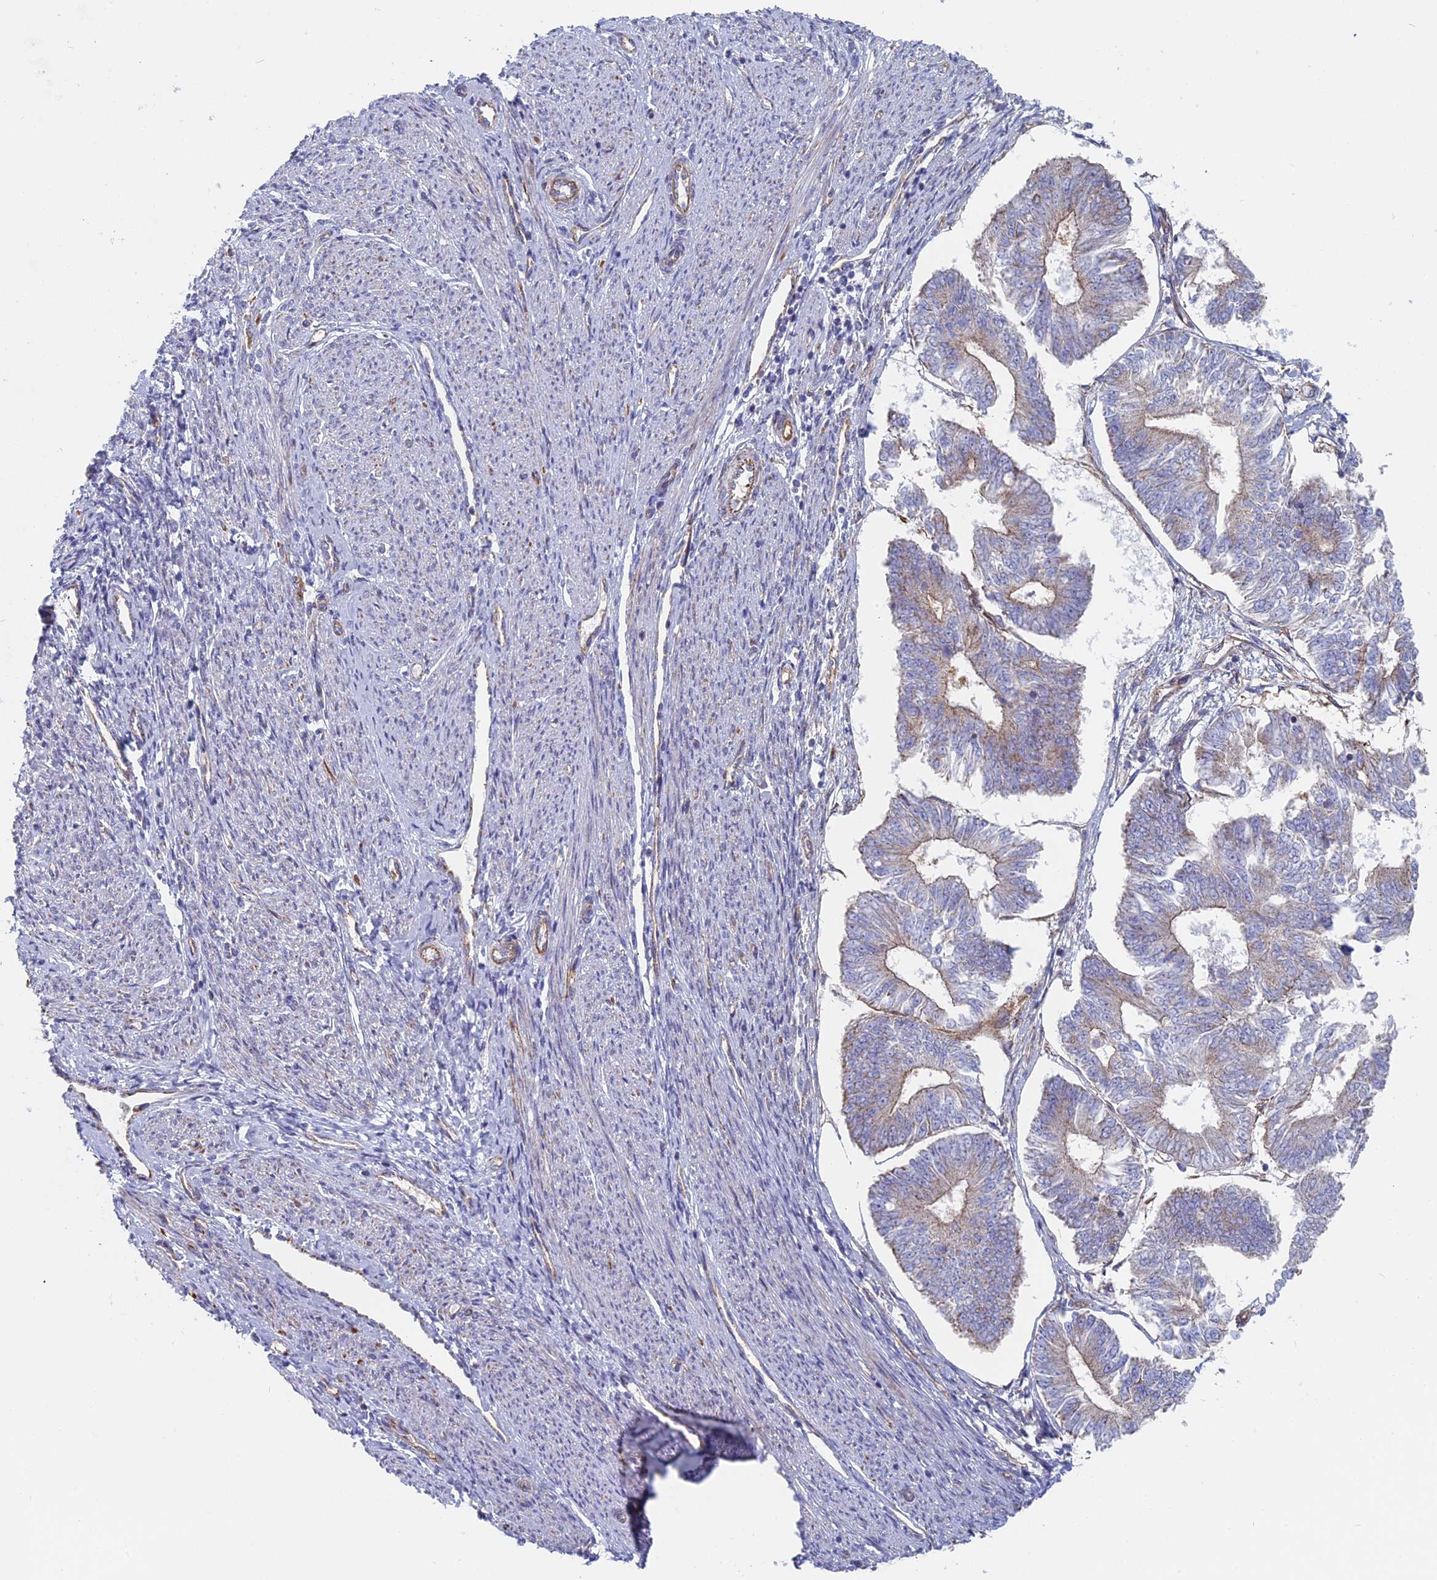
{"staining": {"intensity": "weak", "quantity": "<25%", "location": "cytoplasmic/membranous"}, "tissue": "endometrial cancer", "cell_type": "Tumor cells", "image_type": "cancer", "snomed": [{"axis": "morphology", "description": "Adenocarcinoma, NOS"}, {"axis": "topography", "description": "Endometrium"}], "caption": "High power microscopy histopathology image of an immunohistochemistry image of endometrial cancer, revealing no significant positivity in tumor cells.", "gene": "DDA1", "patient": {"sex": "female", "age": 58}}